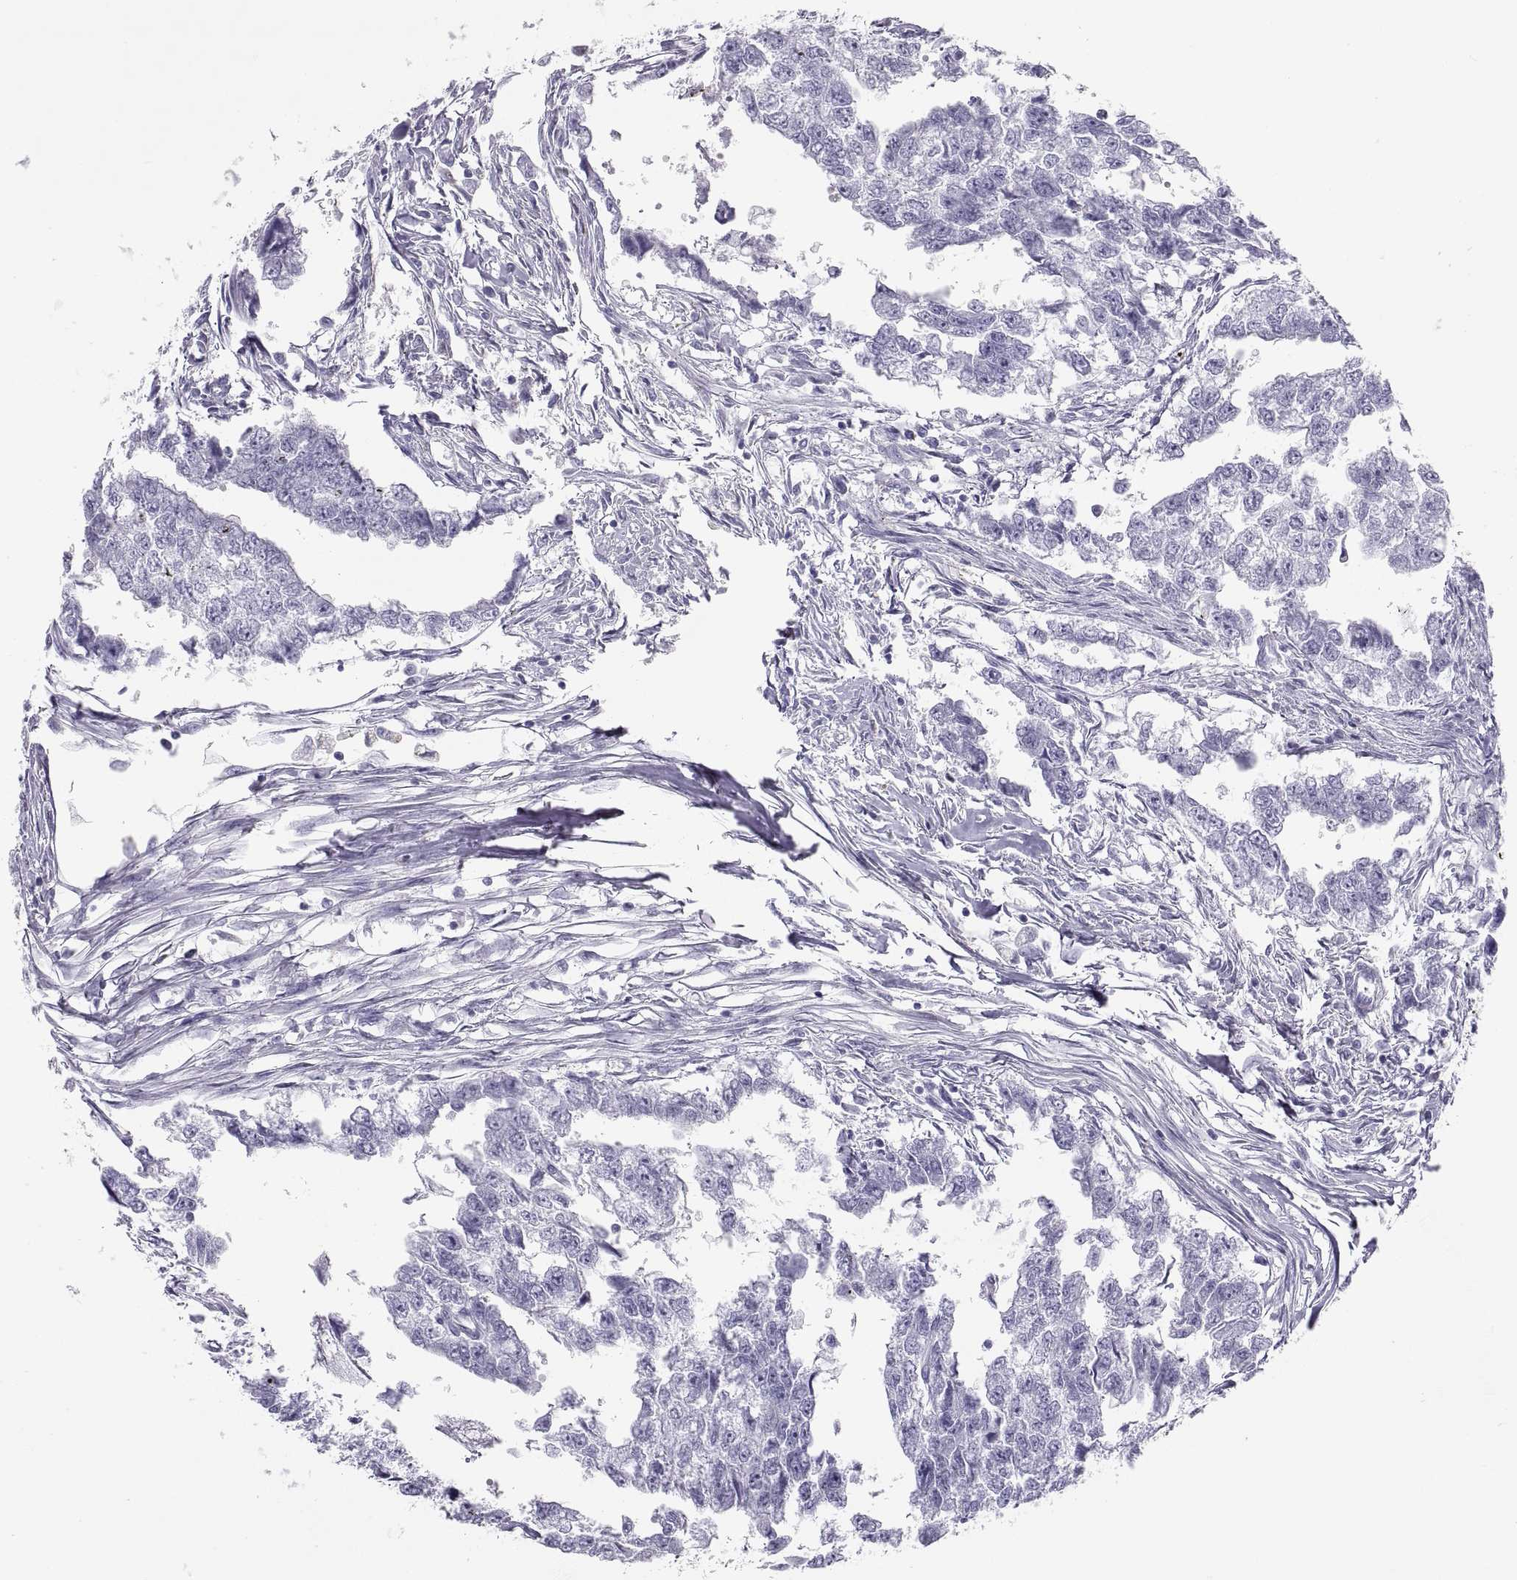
{"staining": {"intensity": "negative", "quantity": "none", "location": "none"}, "tissue": "testis cancer", "cell_type": "Tumor cells", "image_type": "cancer", "snomed": [{"axis": "morphology", "description": "Carcinoma, Embryonal, NOS"}, {"axis": "morphology", "description": "Teratoma, malignant, NOS"}, {"axis": "topography", "description": "Testis"}], "caption": "An IHC micrograph of embryonal carcinoma (testis) is shown. There is no staining in tumor cells of embryonal carcinoma (testis).", "gene": "SEMG1", "patient": {"sex": "male", "age": 44}}